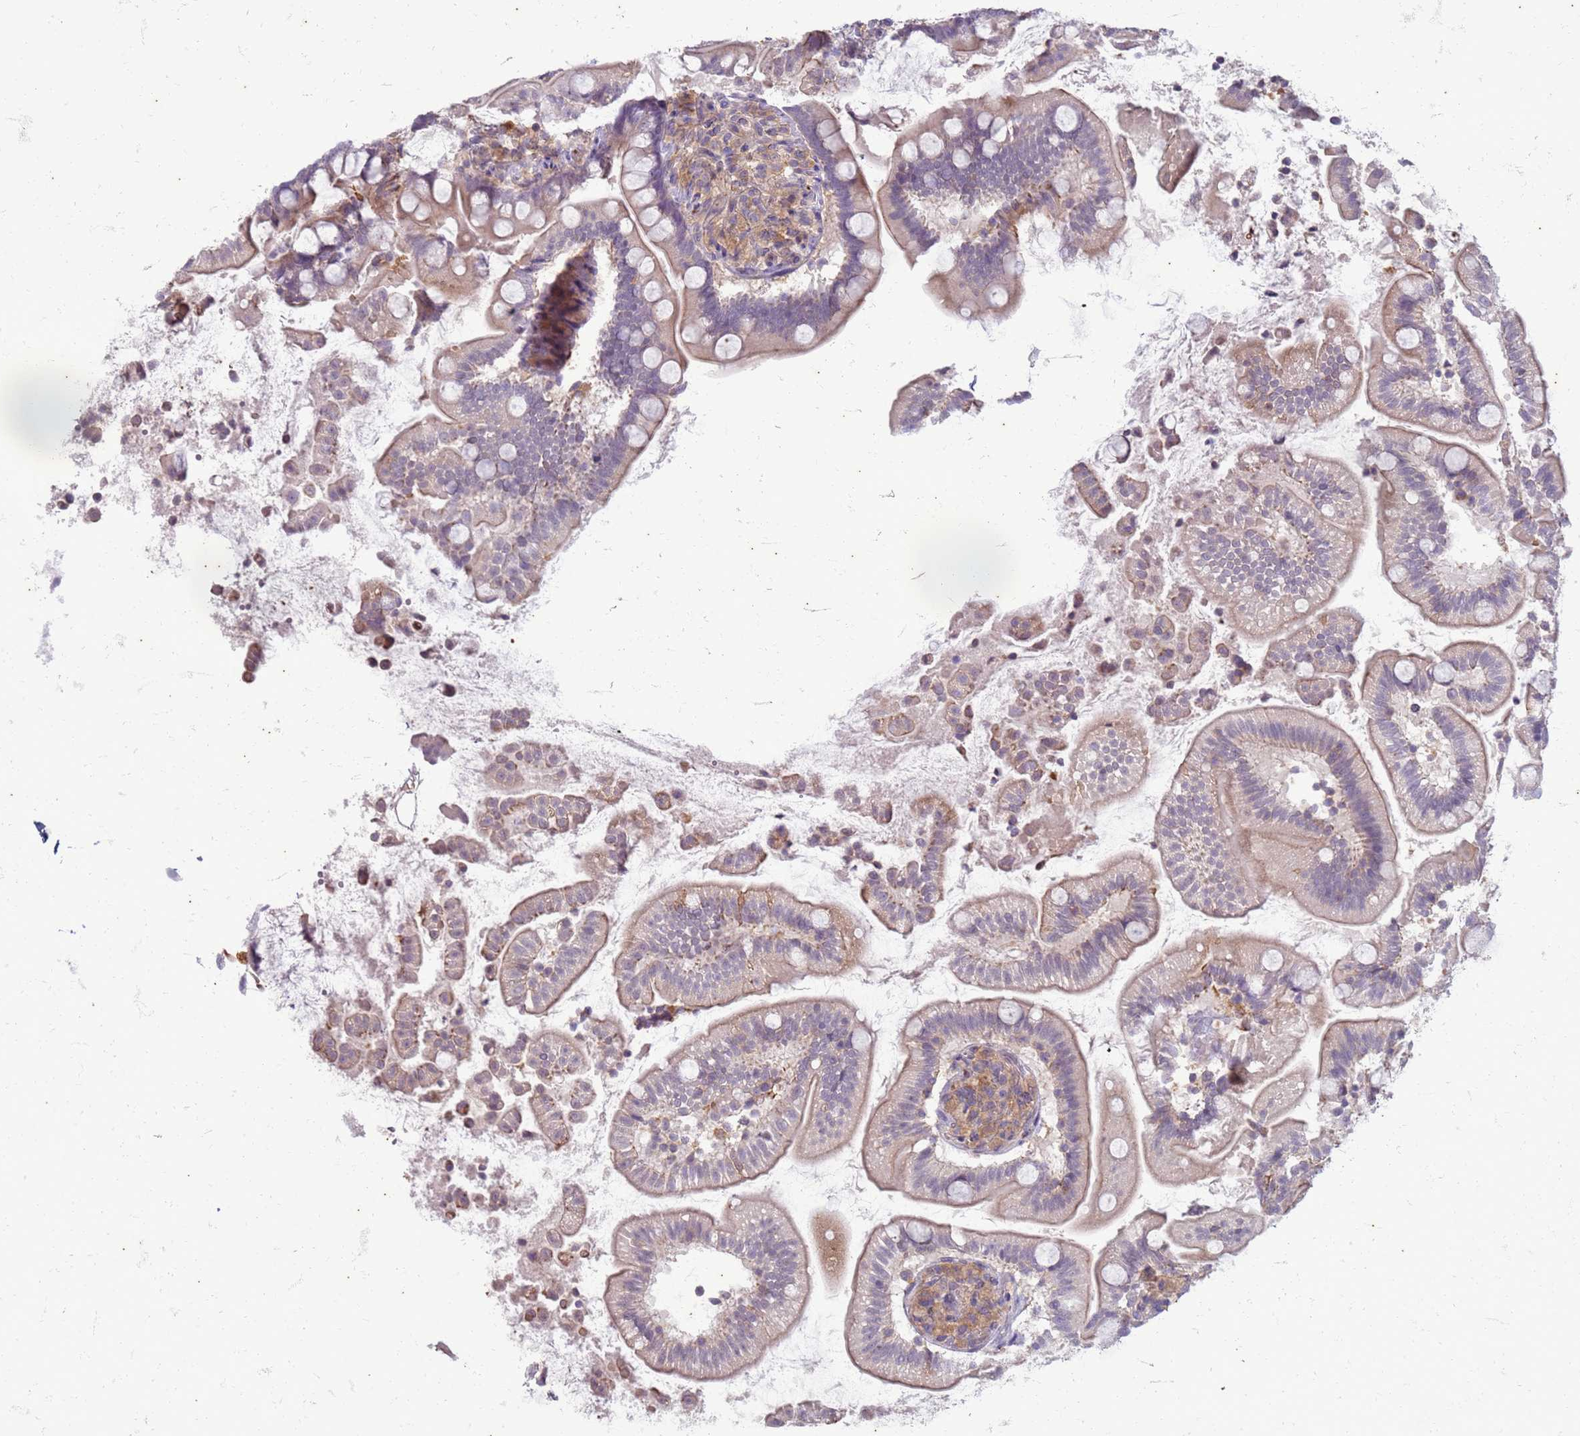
{"staining": {"intensity": "moderate", "quantity": "25%-75%", "location": "cytoplasmic/membranous"}, "tissue": "small intestine", "cell_type": "Glandular cells", "image_type": "normal", "snomed": [{"axis": "morphology", "description": "Normal tissue, NOS"}, {"axis": "topography", "description": "Small intestine"}], "caption": "A brown stain labels moderate cytoplasmic/membranous expression of a protein in glandular cells of benign small intestine. The staining is performed using DAB (3,3'-diaminobenzidine) brown chromogen to label protein expression. The nuclei are counter-stained blue using hematoxylin.", "gene": "SLC15A3", "patient": {"sex": "female", "age": 64}}